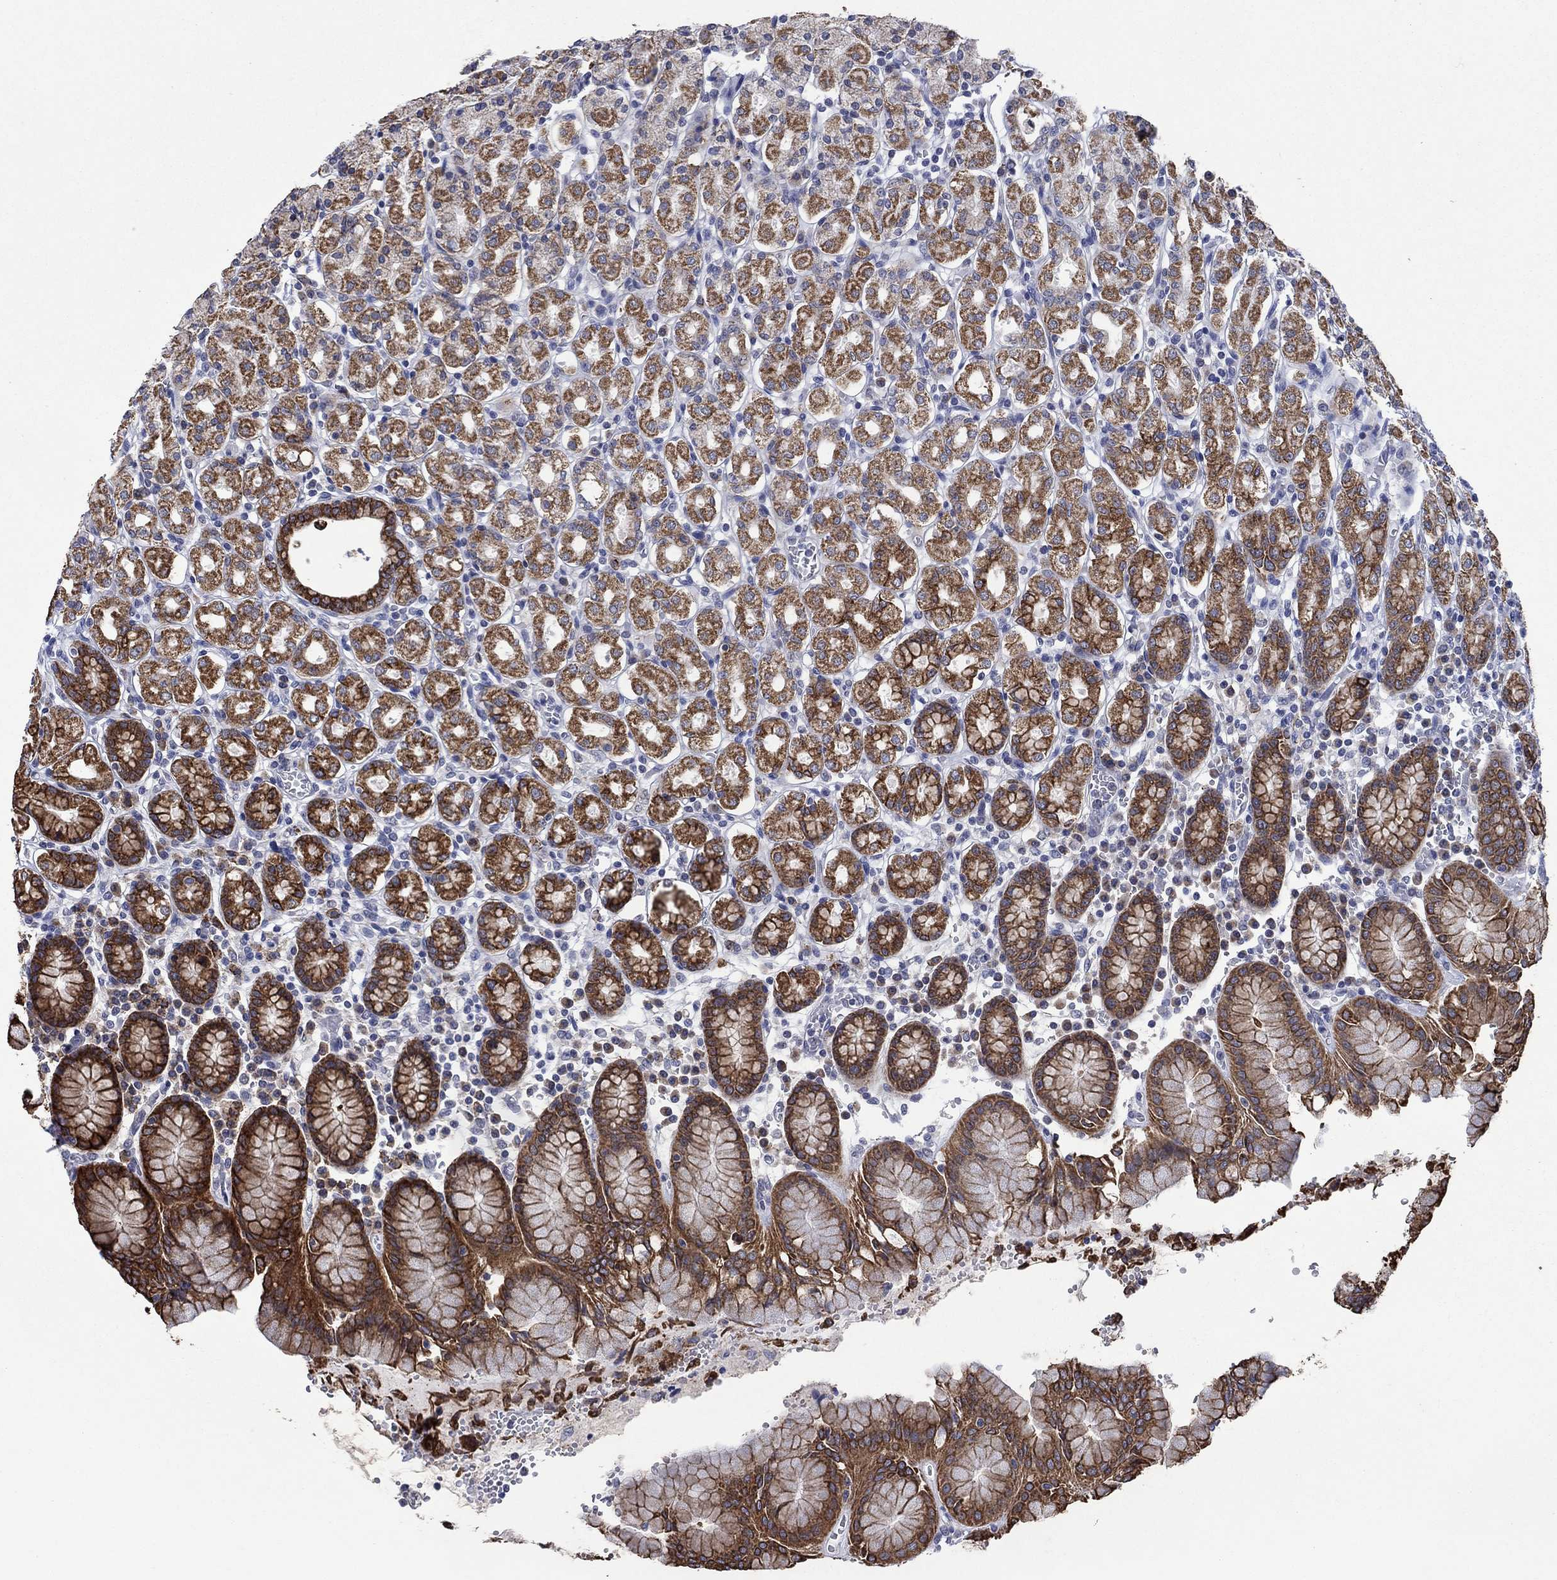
{"staining": {"intensity": "strong", "quantity": "25%-75%", "location": "cytoplasmic/membranous"}, "tissue": "stomach", "cell_type": "Glandular cells", "image_type": "normal", "snomed": [{"axis": "morphology", "description": "Normal tissue, NOS"}, {"axis": "topography", "description": "Stomach, upper"}, {"axis": "topography", "description": "Stomach"}], "caption": "Brown immunohistochemical staining in unremarkable human stomach displays strong cytoplasmic/membranous expression in about 25%-75% of glandular cells.", "gene": "SDC1", "patient": {"sex": "male", "age": 62}}